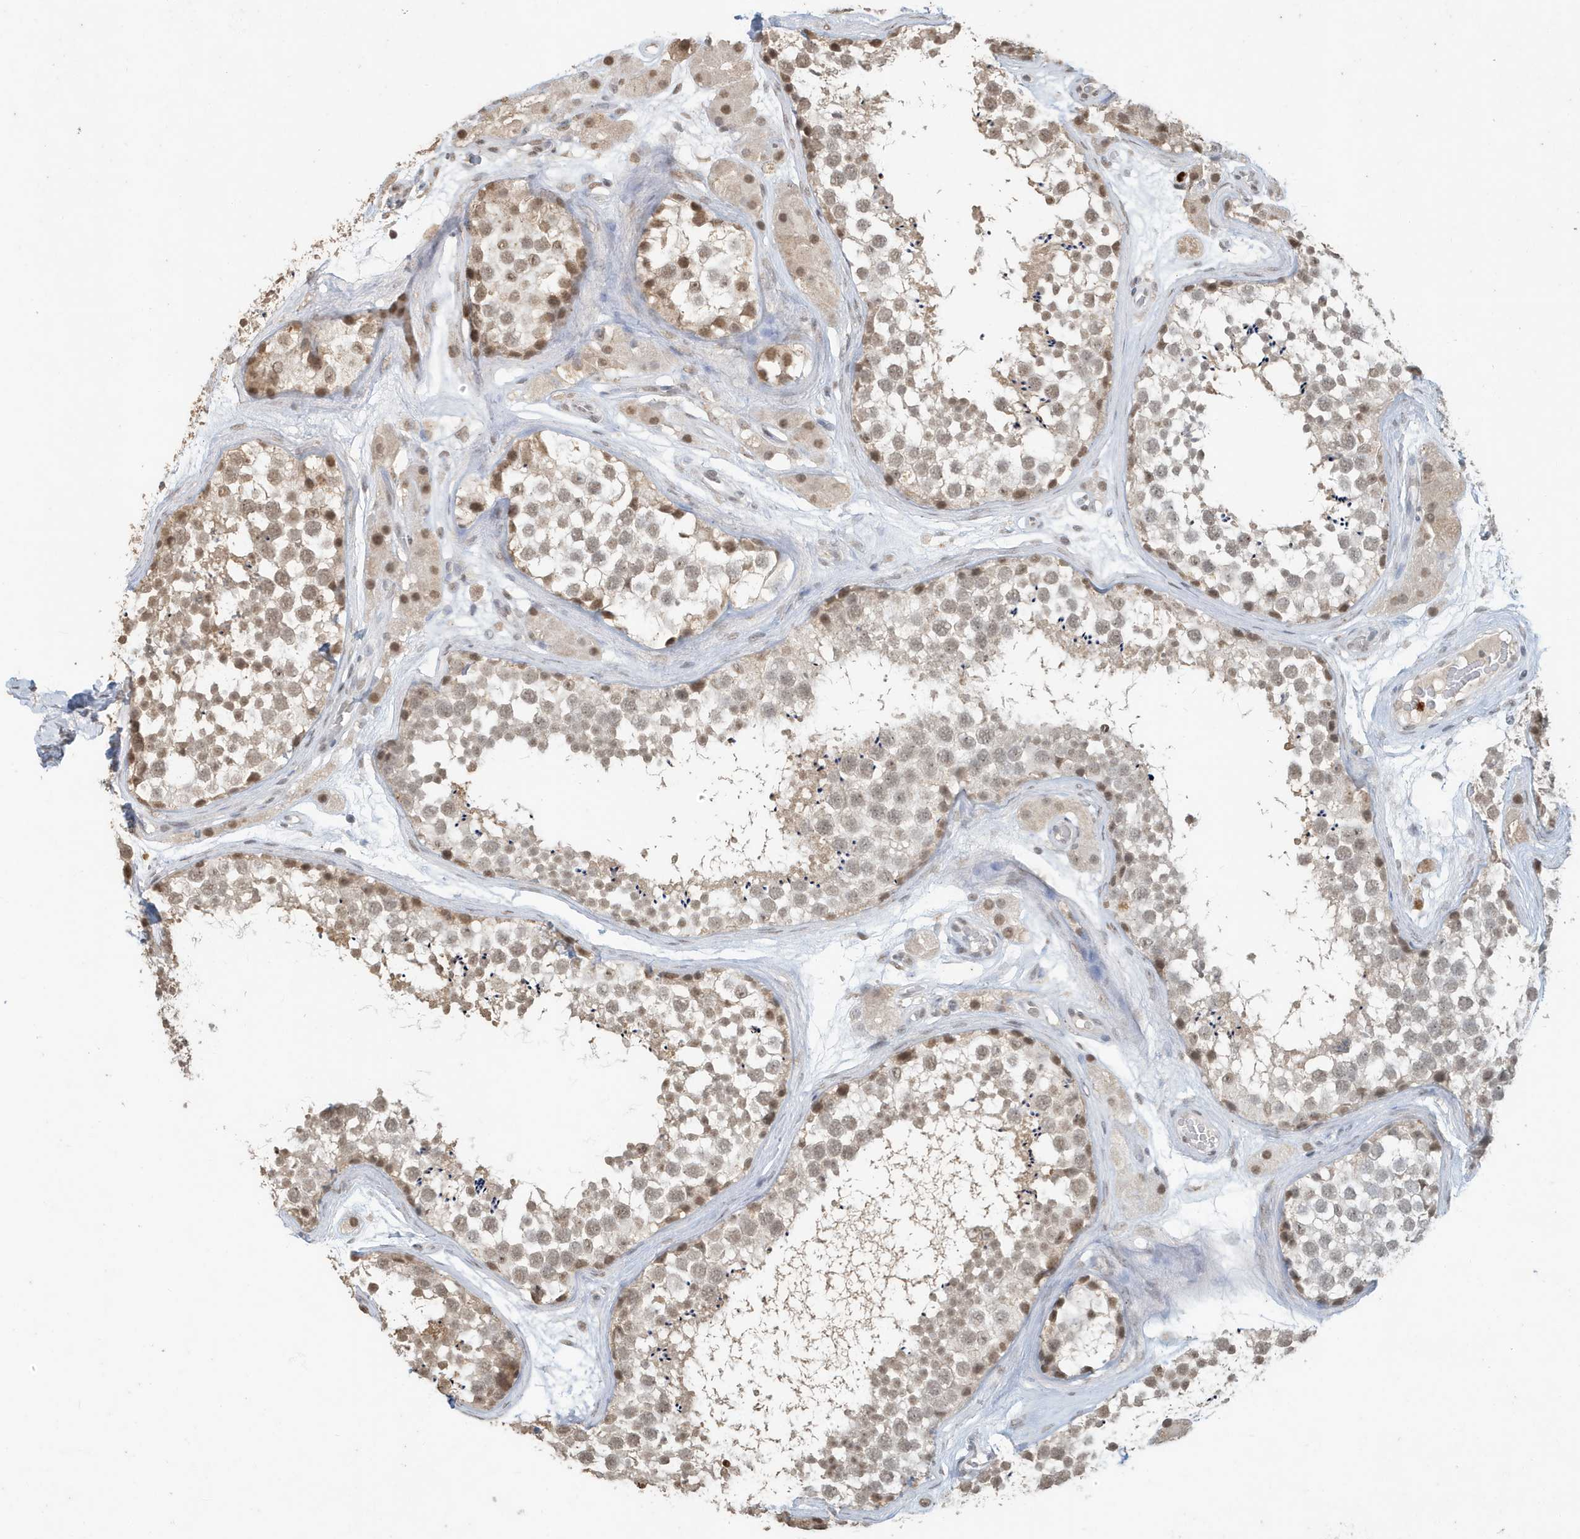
{"staining": {"intensity": "moderate", "quantity": "25%-75%", "location": "nuclear"}, "tissue": "testis", "cell_type": "Cells in seminiferous ducts", "image_type": "normal", "snomed": [{"axis": "morphology", "description": "Normal tissue, NOS"}, {"axis": "topography", "description": "Testis"}], "caption": "Immunohistochemical staining of normal human testis displays moderate nuclear protein staining in approximately 25%-75% of cells in seminiferous ducts.", "gene": "DEFA1", "patient": {"sex": "male", "age": 56}}